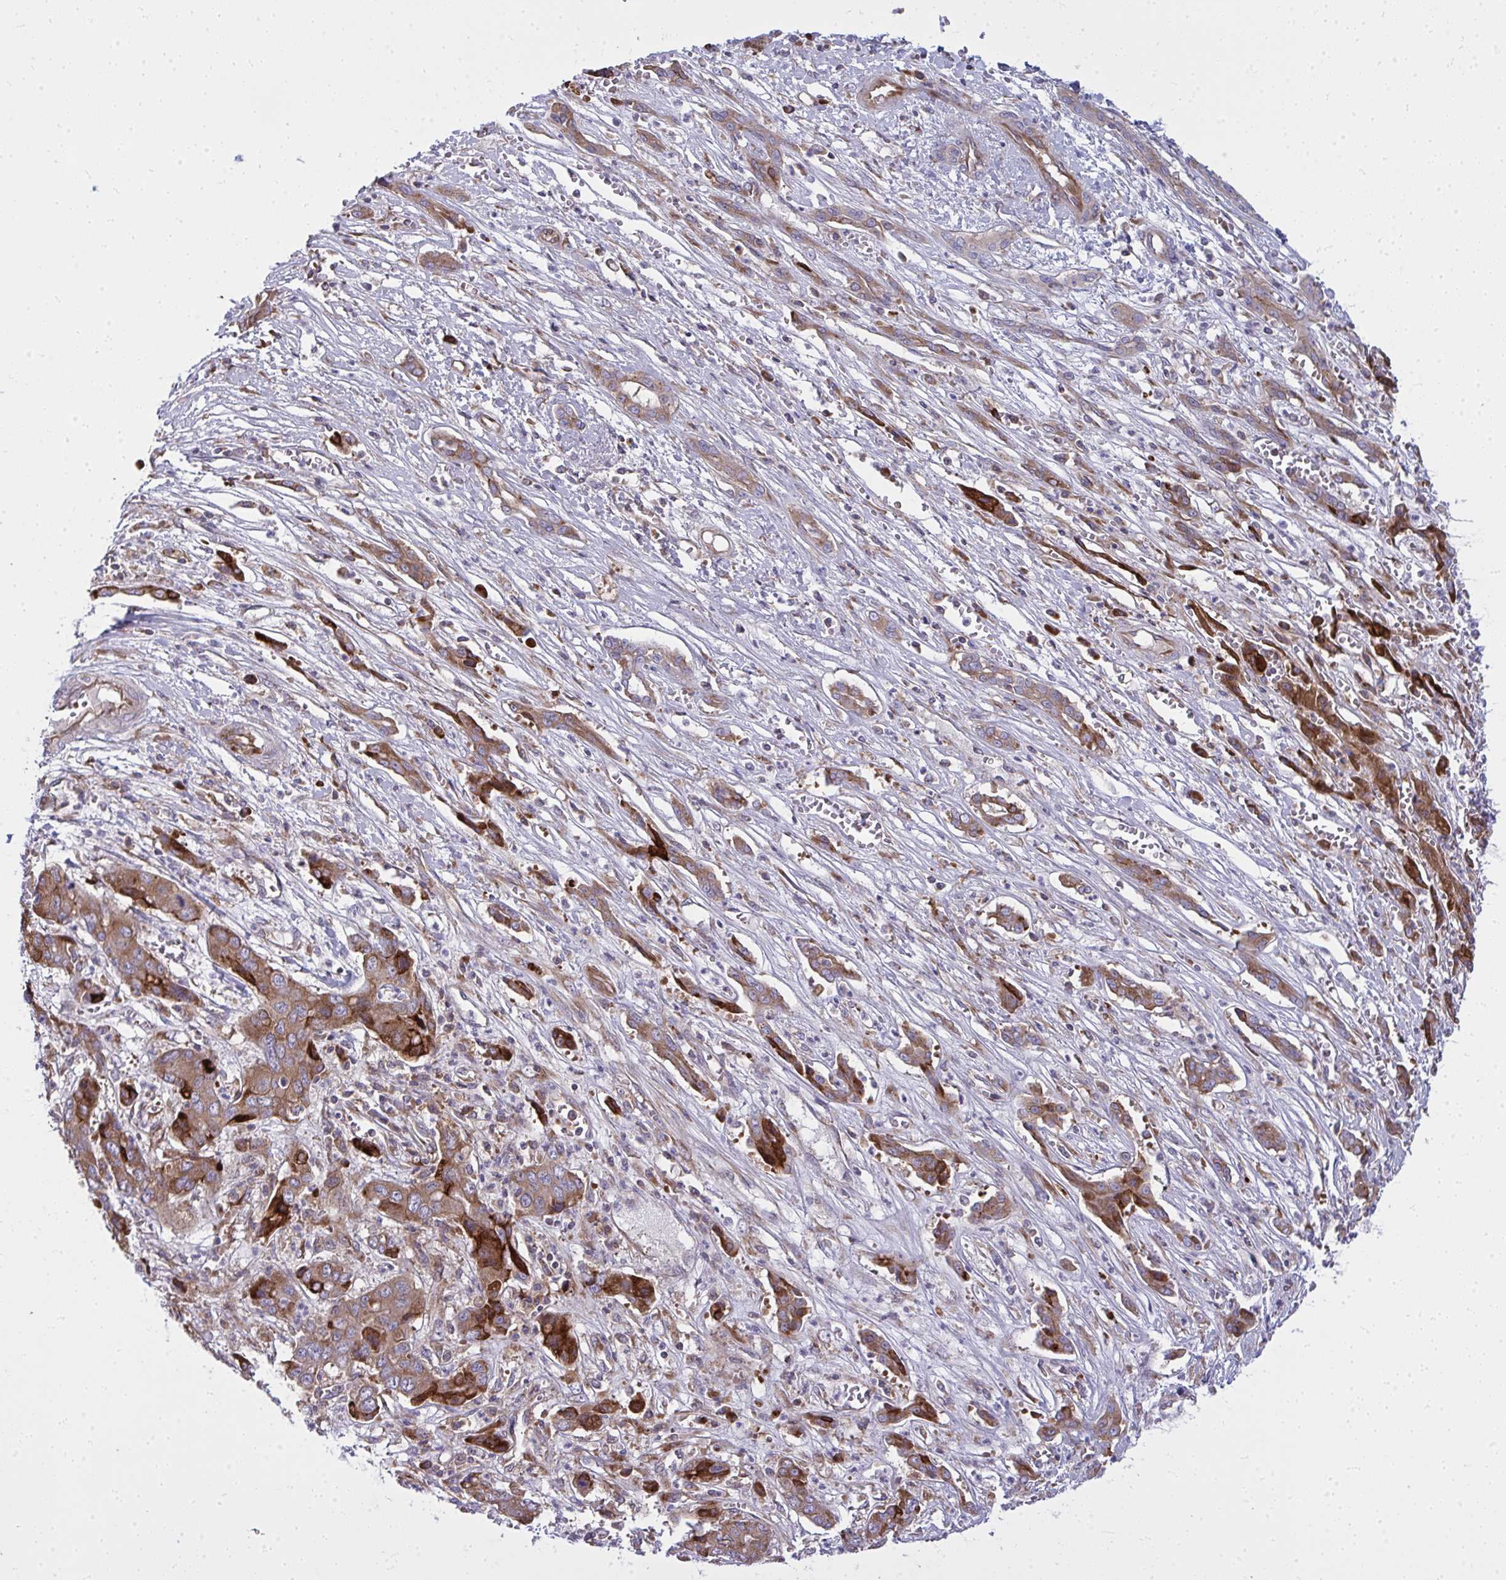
{"staining": {"intensity": "moderate", "quantity": ">75%", "location": "cytoplasmic/membranous"}, "tissue": "liver cancer", "cell_type": "Tumor cells", "image_type": "cancer", "snomed": [{"axis": "morphology", "description": "Cholangiocarcinoma"}, {"axis": "topography", "description": "Liver"}], "caption": "Liver cancer (cholangiocarcinoma) stained with DAB IHC shows medium levels of moderate cytoplasmic/membranous expression in about >75% of tumor cells. (DAB (3,3'-diaminobenzidine) = brown stain, brightfield microscopy at high magnification).", "gene": "GFPT2", "patient": {"sex": "male", "age": 67}}